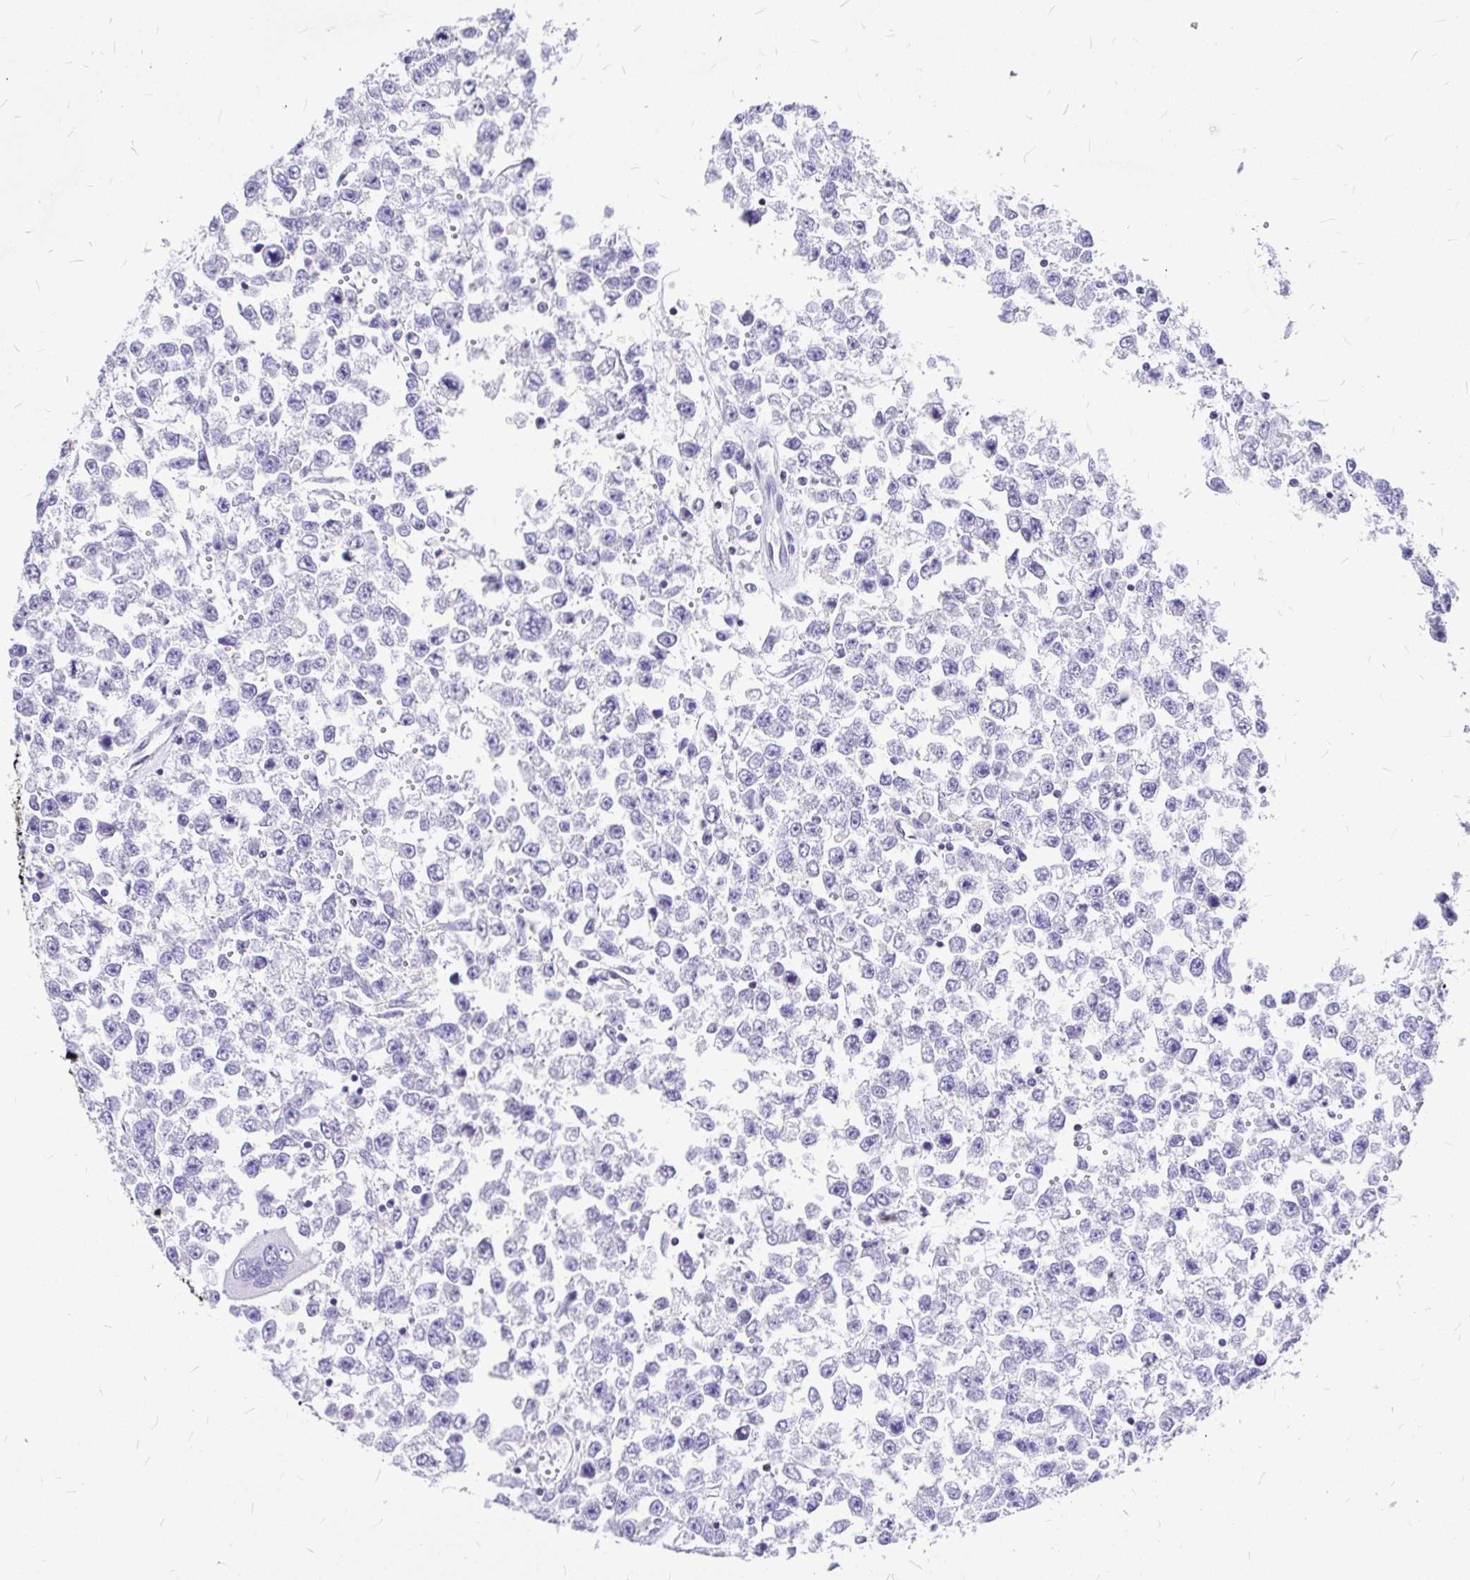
{"staining": {"intensity": "negative", "quantity": "none", "location": "none"}, "tissue": "testis cancer", "cell_type": "Tumor cells", "image_type": "cancer", "snomed": [{"axis": "morphology", "description": "Seminoma, NOS"}, {"axis": "topography", "description": "Testis"}], "caption": "Tumor cells show no significant protein positivity in testis cancer. The staining is performed using DAB (3,3'-diaminobenzidine) brown chromogen with nuclei counter-stained in using hematoxylin.", "gene": "CLEC1B", "patient": {"sex": "male", "age": 34}}